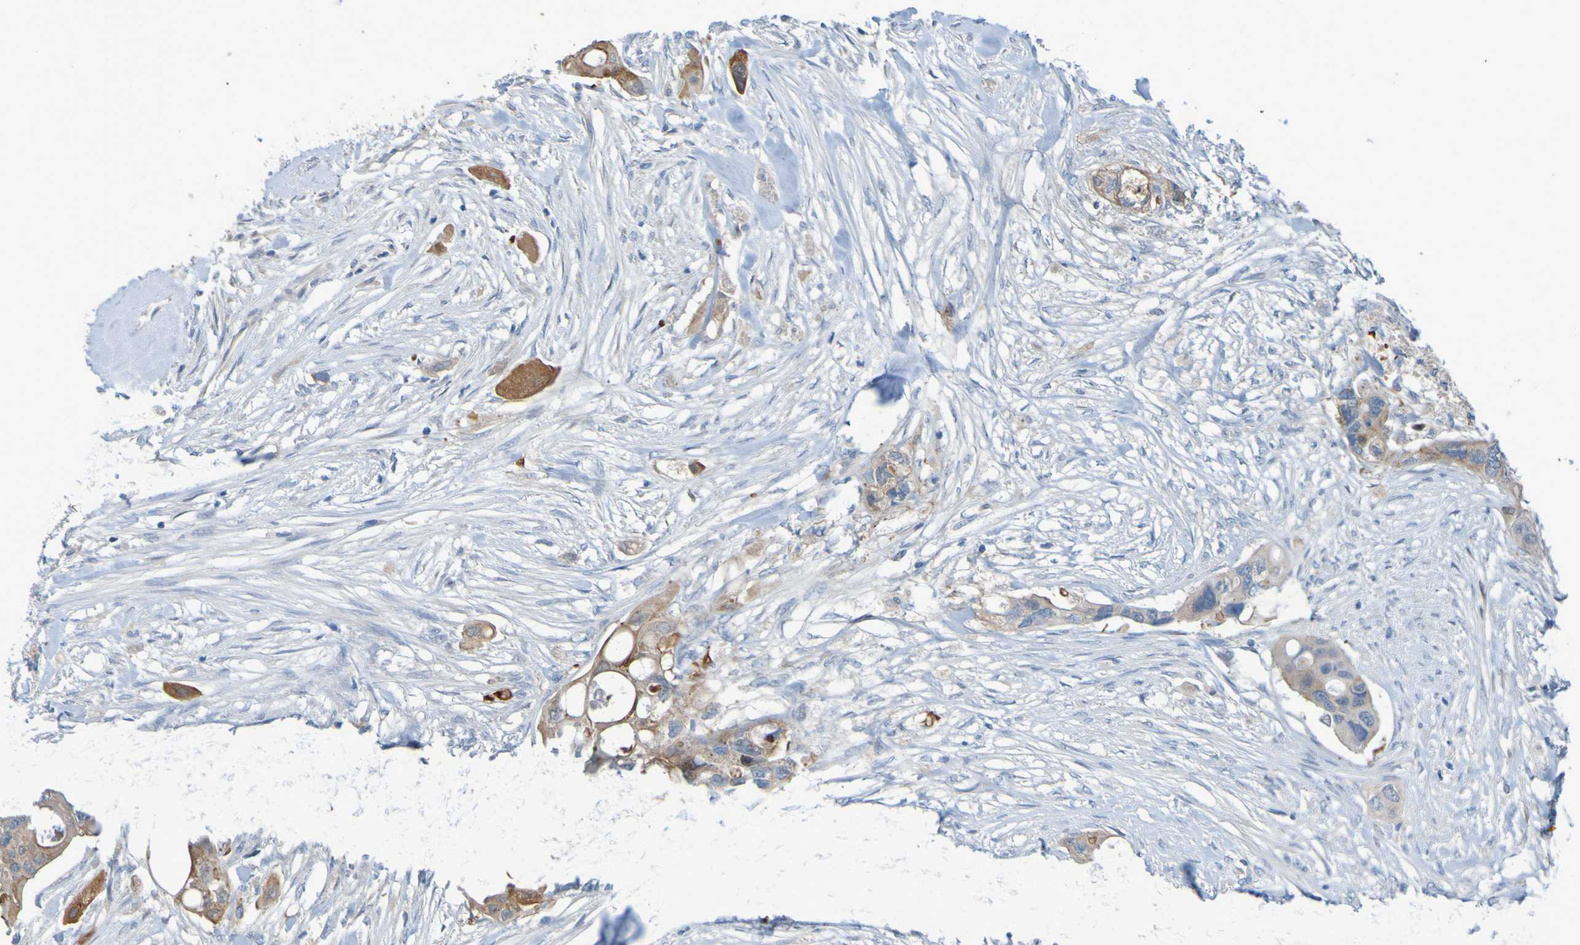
{"staining": {"intensity": "moderate", "quantity": ">75%", "location": "cytoplasmic/membranous"}, "tissue": "colorectal cancer", "cell_type": "Tumor cells", "image_type": "cancer", "snomed": [{"axis": "morphology", "description": "Adenocarcinoma, NOS"}, {"axis": "topography", "description": "Colon"}], "caption": "A micrograph of human colorectal cancer (adenocarcinoma) stained for a protein demonstrates moderate cytoplasmic/membranous brown staining in tumor cells.", "gene": "NPRL3", "patient": {"sex": "female", "age": 57}}